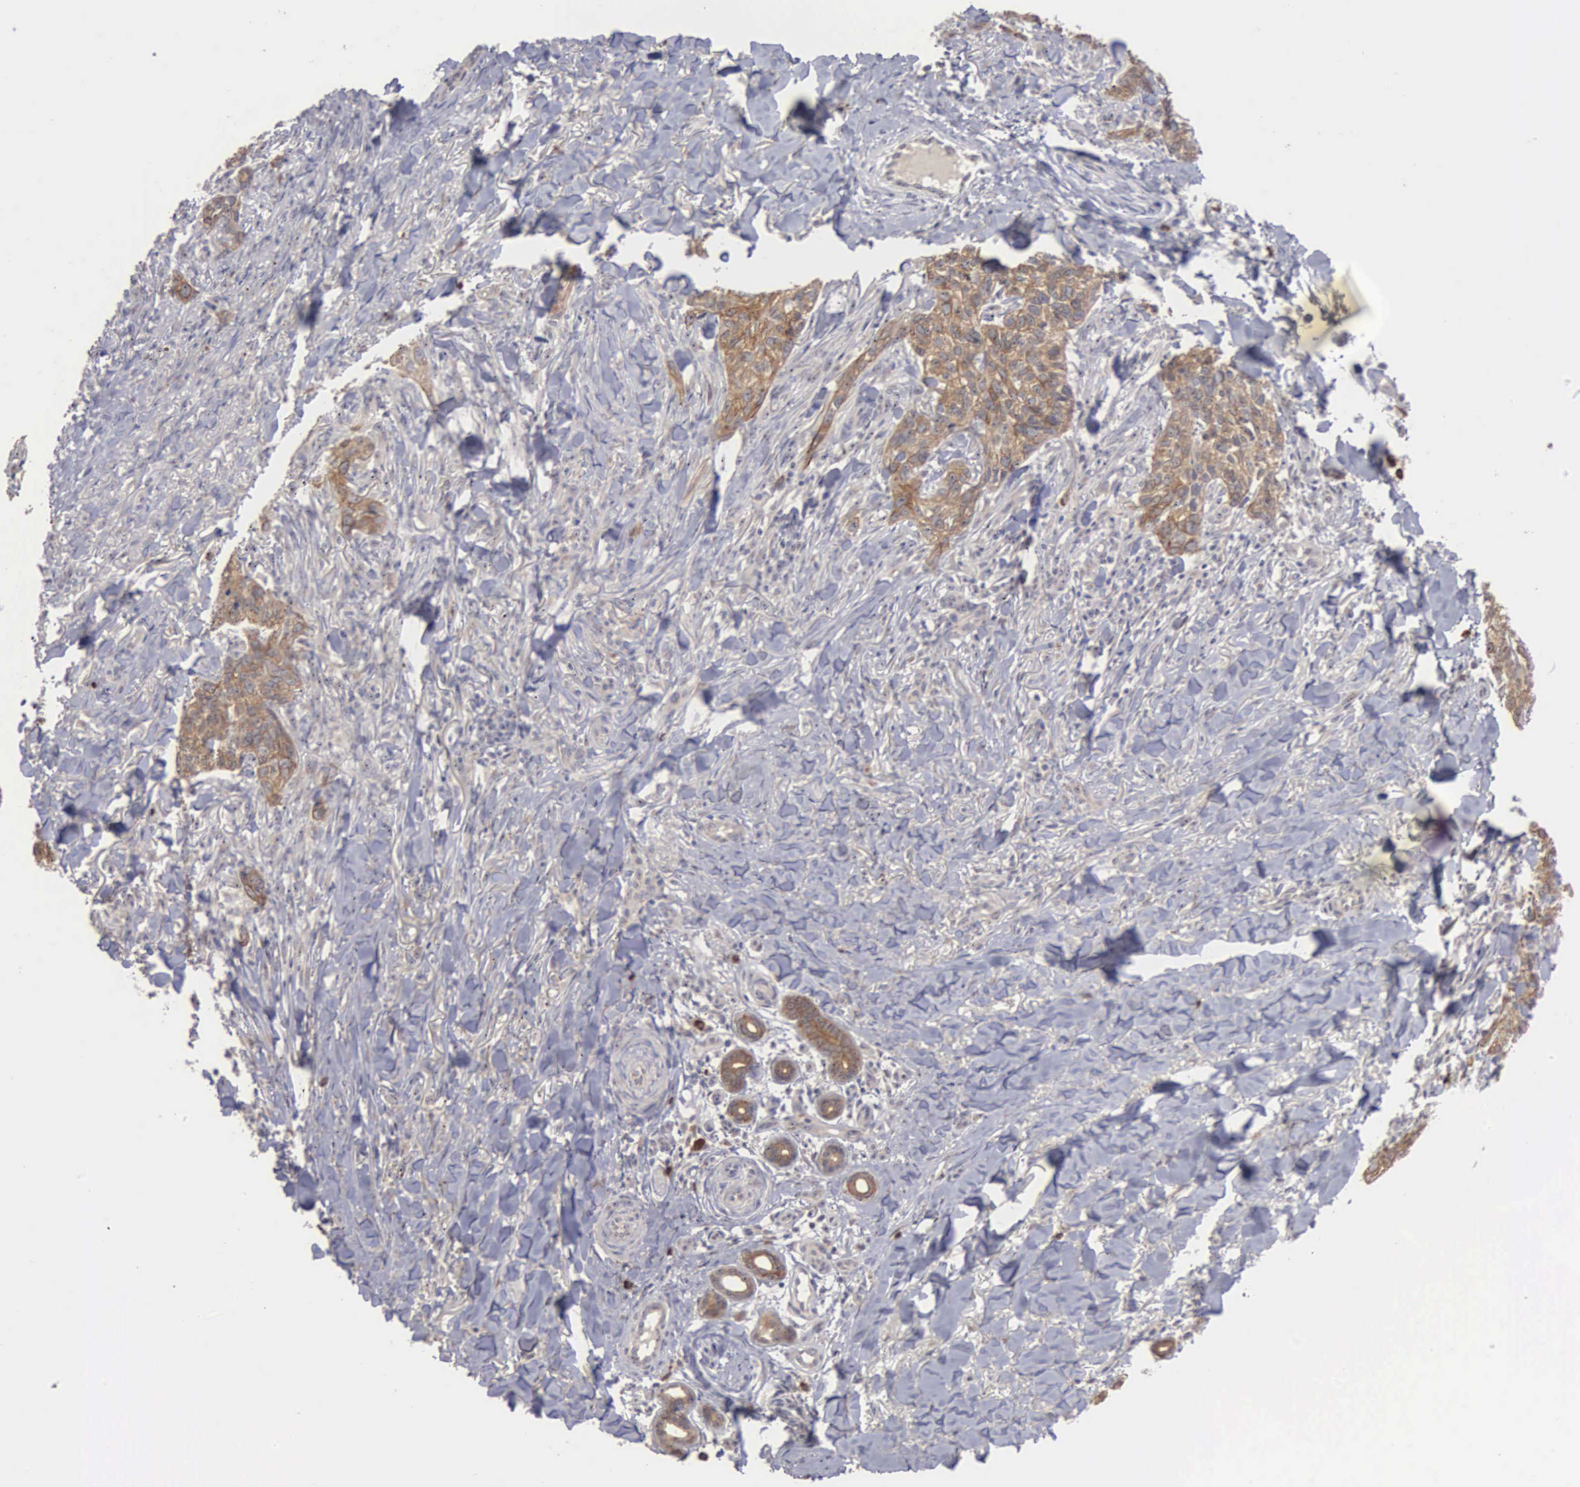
{"staining": {"intensity": "moderate", "quantity": ">75%", "location": "cytoplasmic/membranous,nuclear"}, "tissue": "skin cancer", "cell_type": "Tumor cells", "image_type": "cancer", "snomed": [{"axis": "morphology", "description": "Normal tissue, NOS"}, {"axis": "morphology", "description": "Basal cell carcinoma"}, {"axis": "topography", "description": "Skin"}], "caption": "DAB immunohistochemical staining of skin basal cell carcinoma reveals moderate cytoplasmic/membranous and nuclear protein positivity in about >75% of tumor cells. (DAB IHC with brightfield microscopy, high magnification).", "gene": "AMN", "patient": {"sex": "male", "age": 81}}